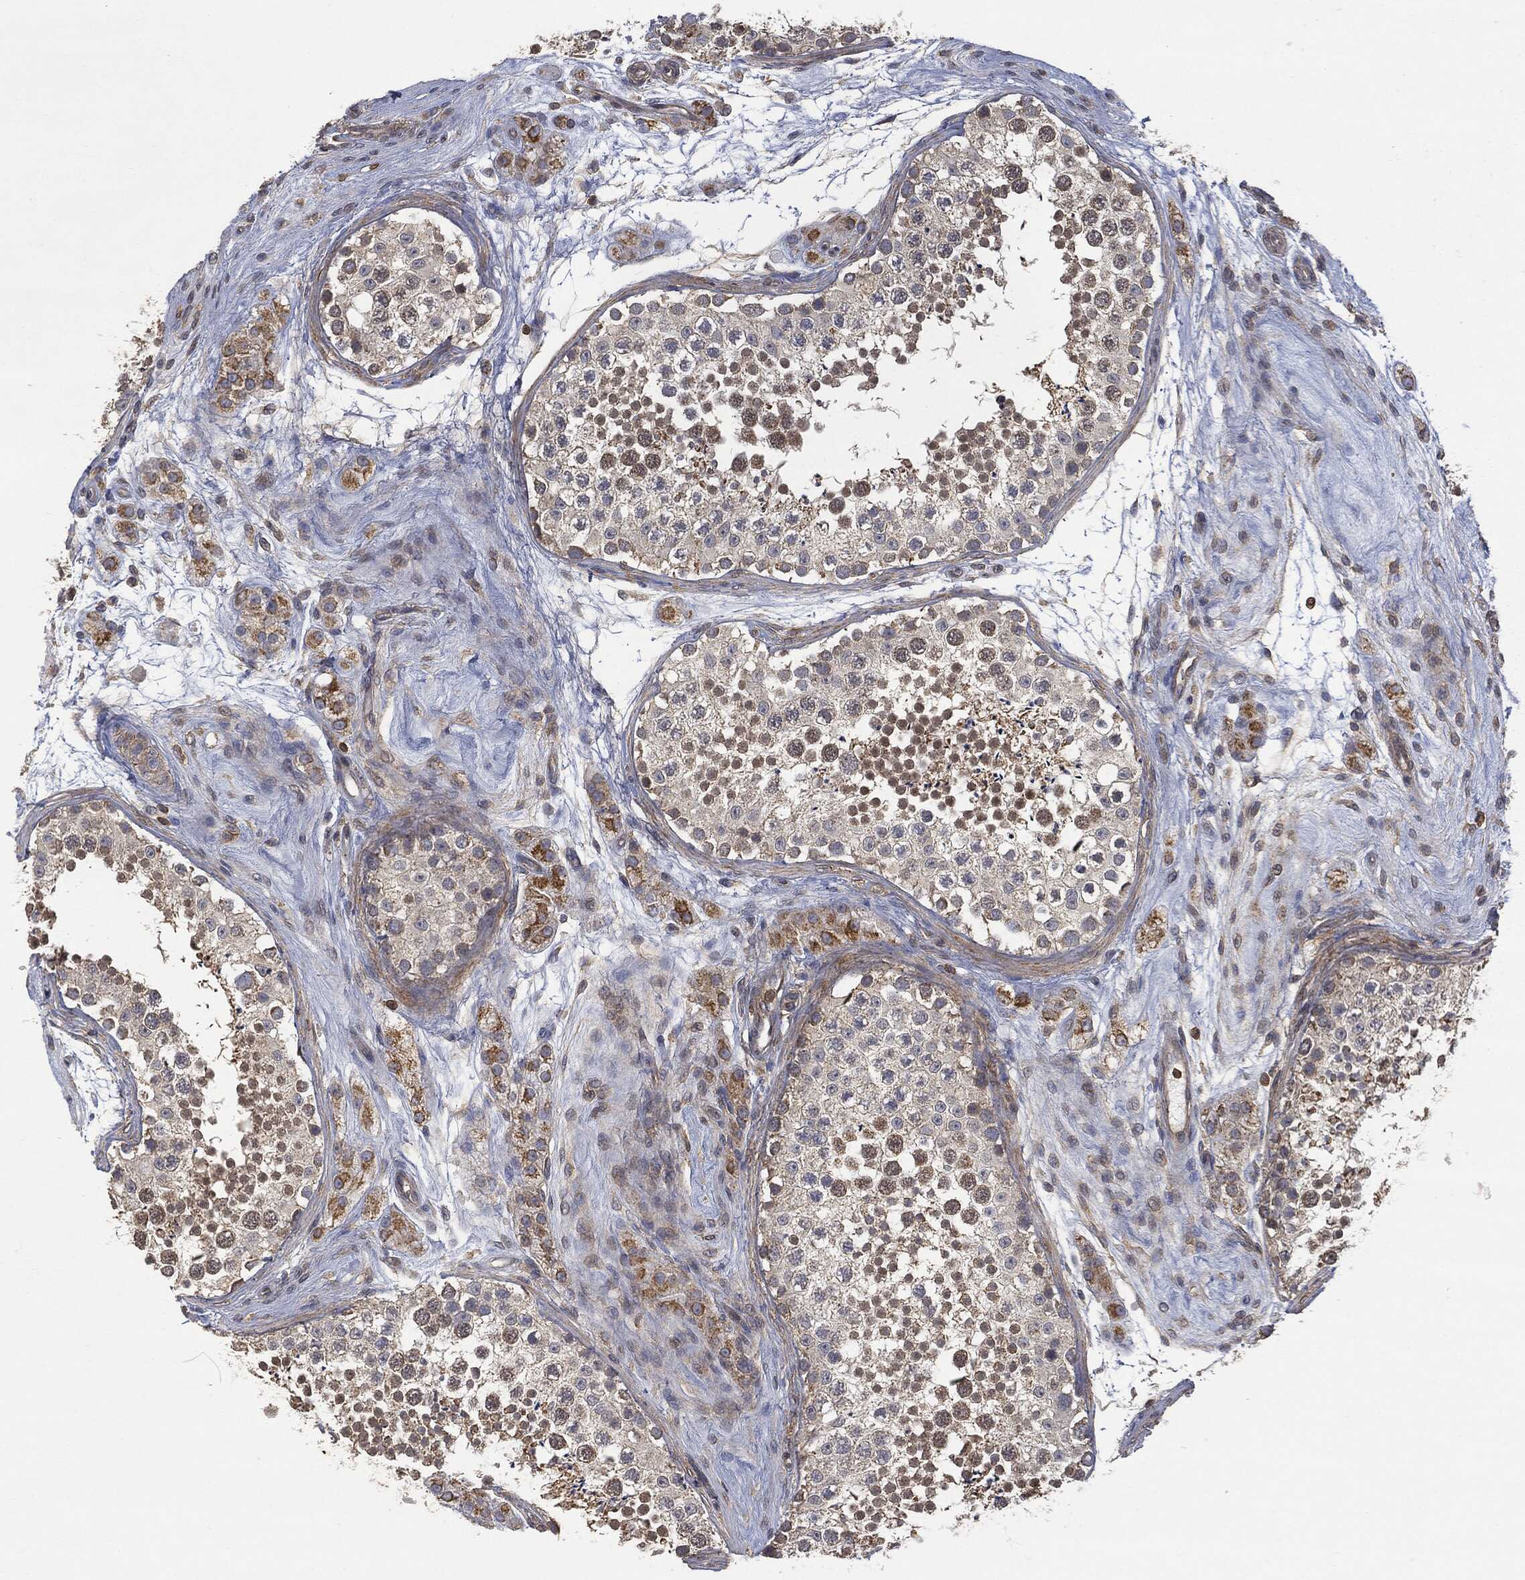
{"staining": {"intensity": "strong", "quantity": "25%-75%", "location": "cytoplasmic/membranous,nuclear"}, "tissue": "testis", "cell_type": "Cells in seminiferous ducts", "image_type": "normal", "snomed": [{"axis": "morphology", "description": "Normal tissue, NOS"}, {"axis": "topography", "description": "Testis"}], "caption": "Protein staining exhibits strong cytoplasmic/membranous,nuclear expression in approximately 25%-75% of cells in seminiferous ducts in normal testis.", "gene": "PSMB10", "patient": {"sex": "male", "age": 41}}